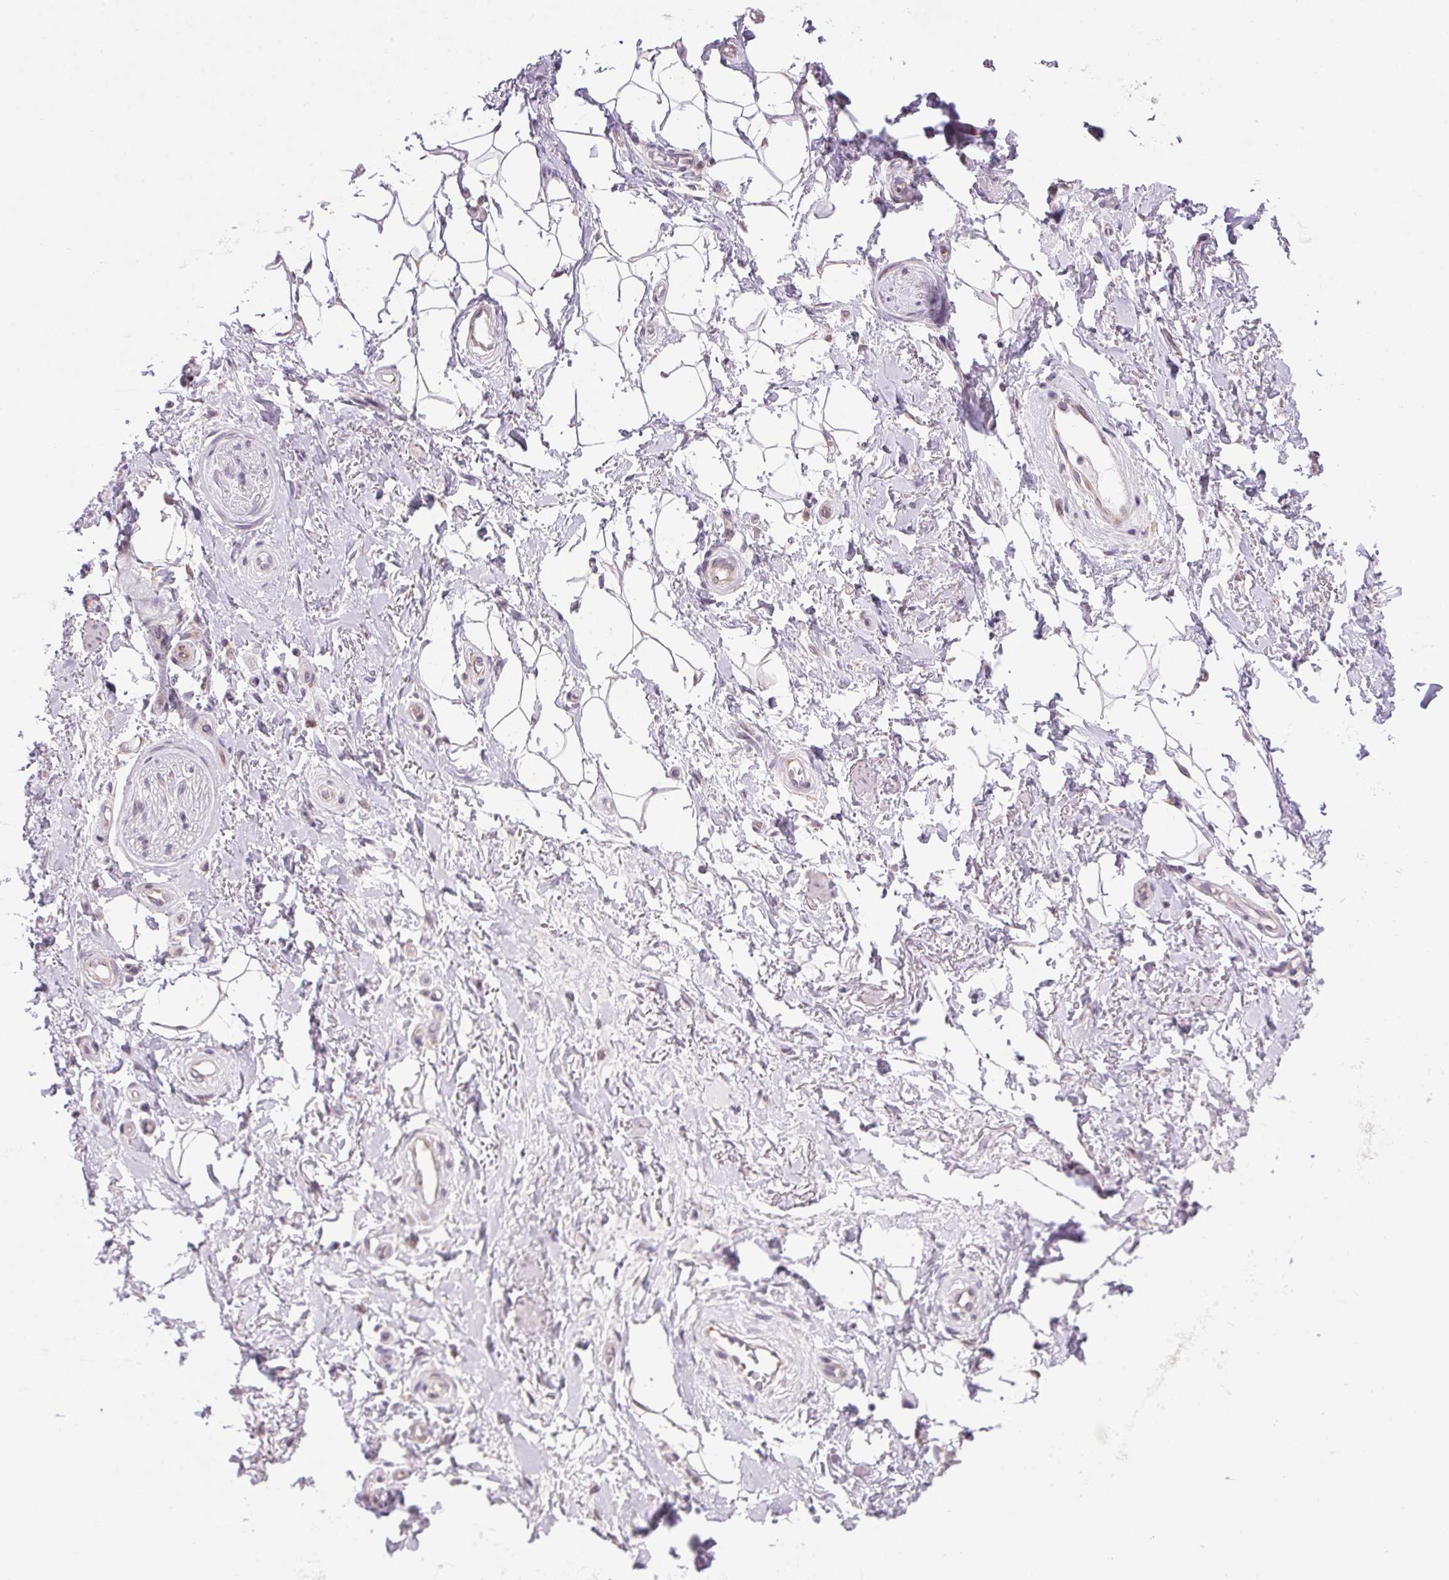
{"staining": {"intensity": "negative", "quantity": "none", "location": "none"}, "tissue": "adipose tissue", "cell_type": "Adipocytes", "image_type": "normal", "snomed": [{"axis": "morphology", "description": "Normal tissue, NOS"}, {"axis": "topography", "description": "Anal"}, {"axis": "topography", "description": "Peripheral nerve tissue"}], "caption": "An immunohistochemistry (IHC) image of benign adipose tissue is shown. There is no staining in adipocytes of adipose tissue. (DAB immunohistochemistry (IHC), high magnification).", "gene": "AKR1E2", "patient": {"sex": "male", "age": 53}}